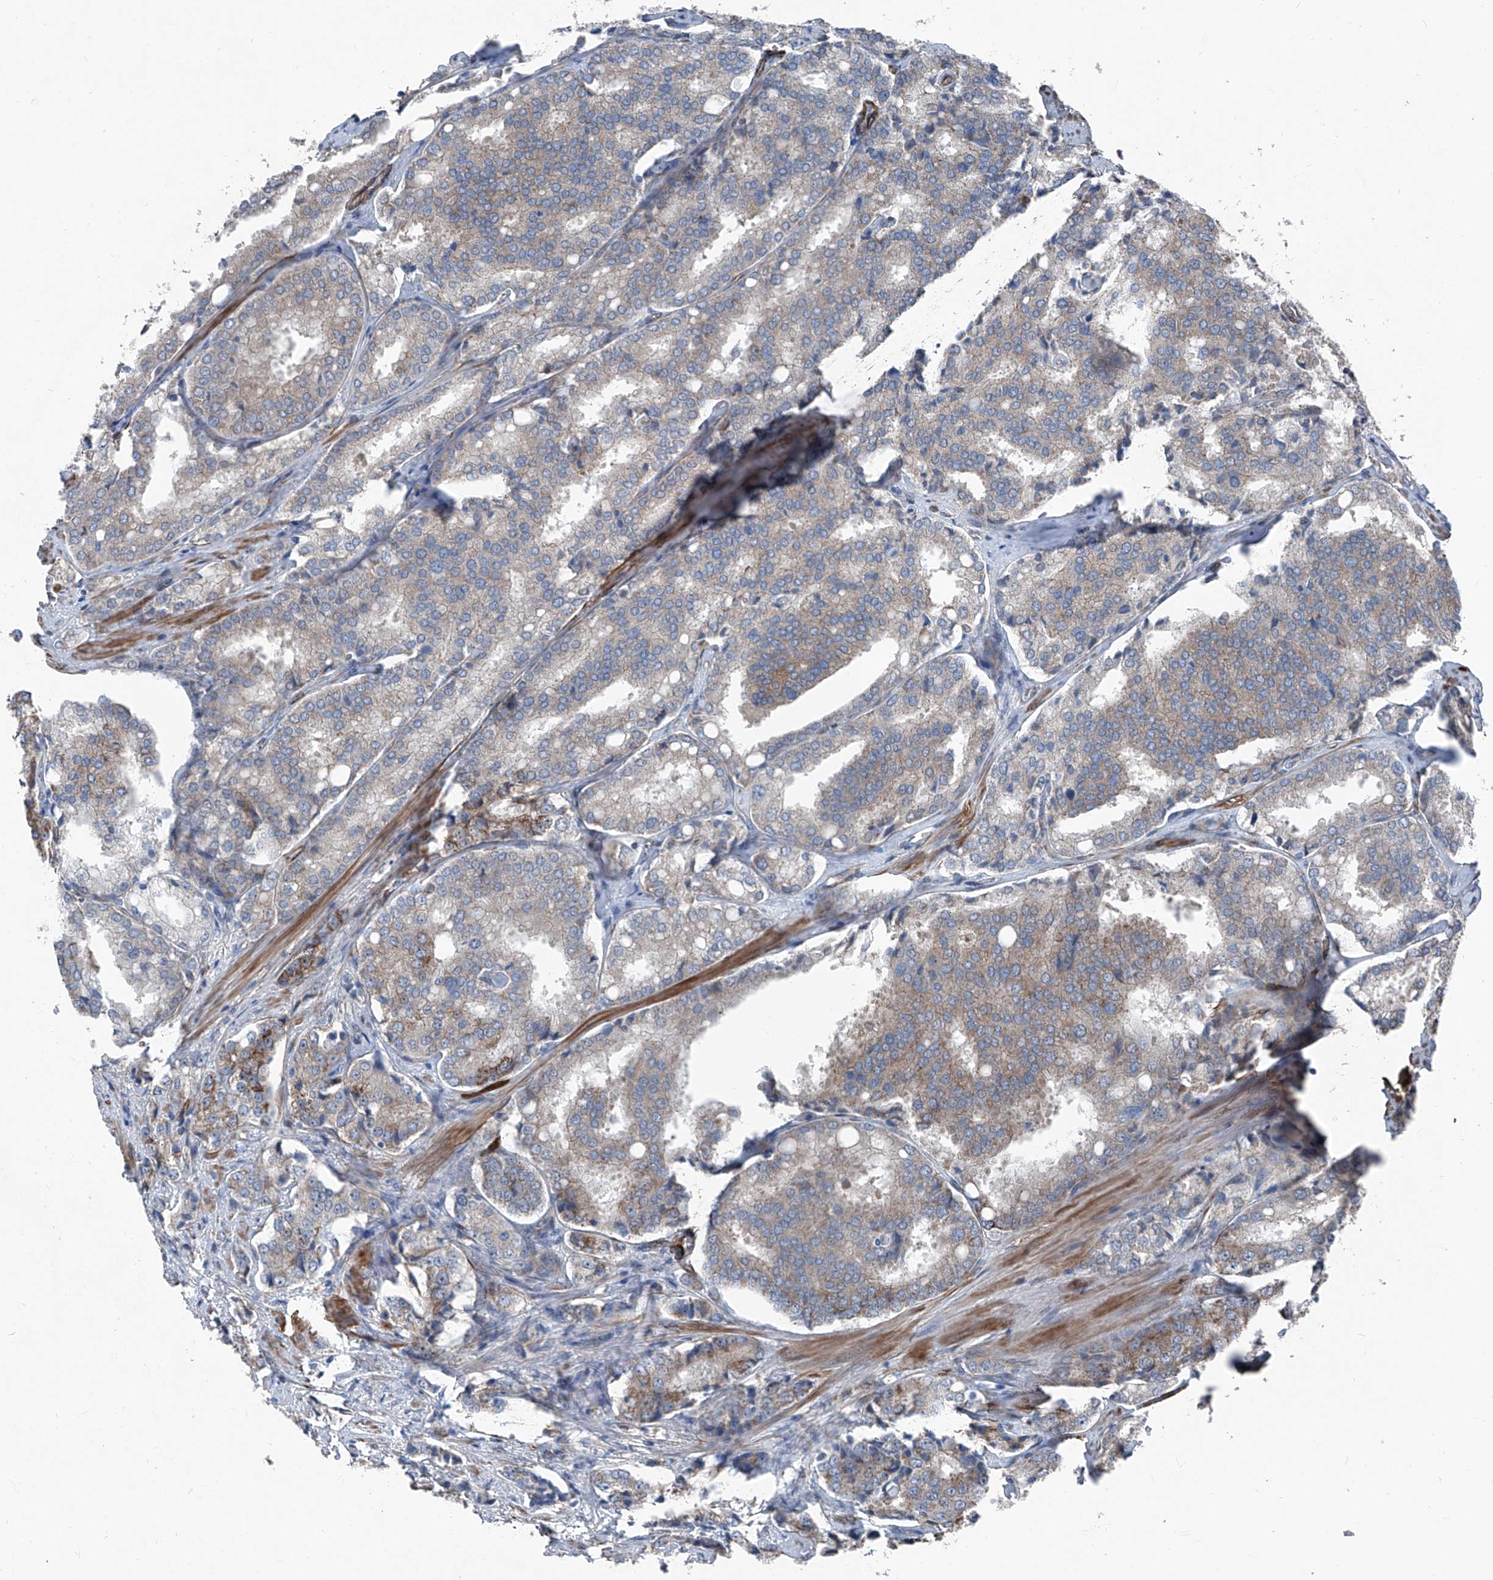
{"staining": {"intensity": "weak", "quantity": "<25%", "location": "cytoplasmic/membranous"}, "tissue": "prostate cancer", "cell_type": "Tumor cells", "image_type": "cancer", "snomed": [{"axis": "morphology", "description": "Adenocarcinoma, High grade"}, {"axis": "topography", "description": "Prostate"}], "caption": "This is an immunohistochemistry image of adenocarcinoma (high-grade) (prostate). There is no expression in tumor cells.", "gene": "COA7", "patient": {"sex": "male", "age": 50}}